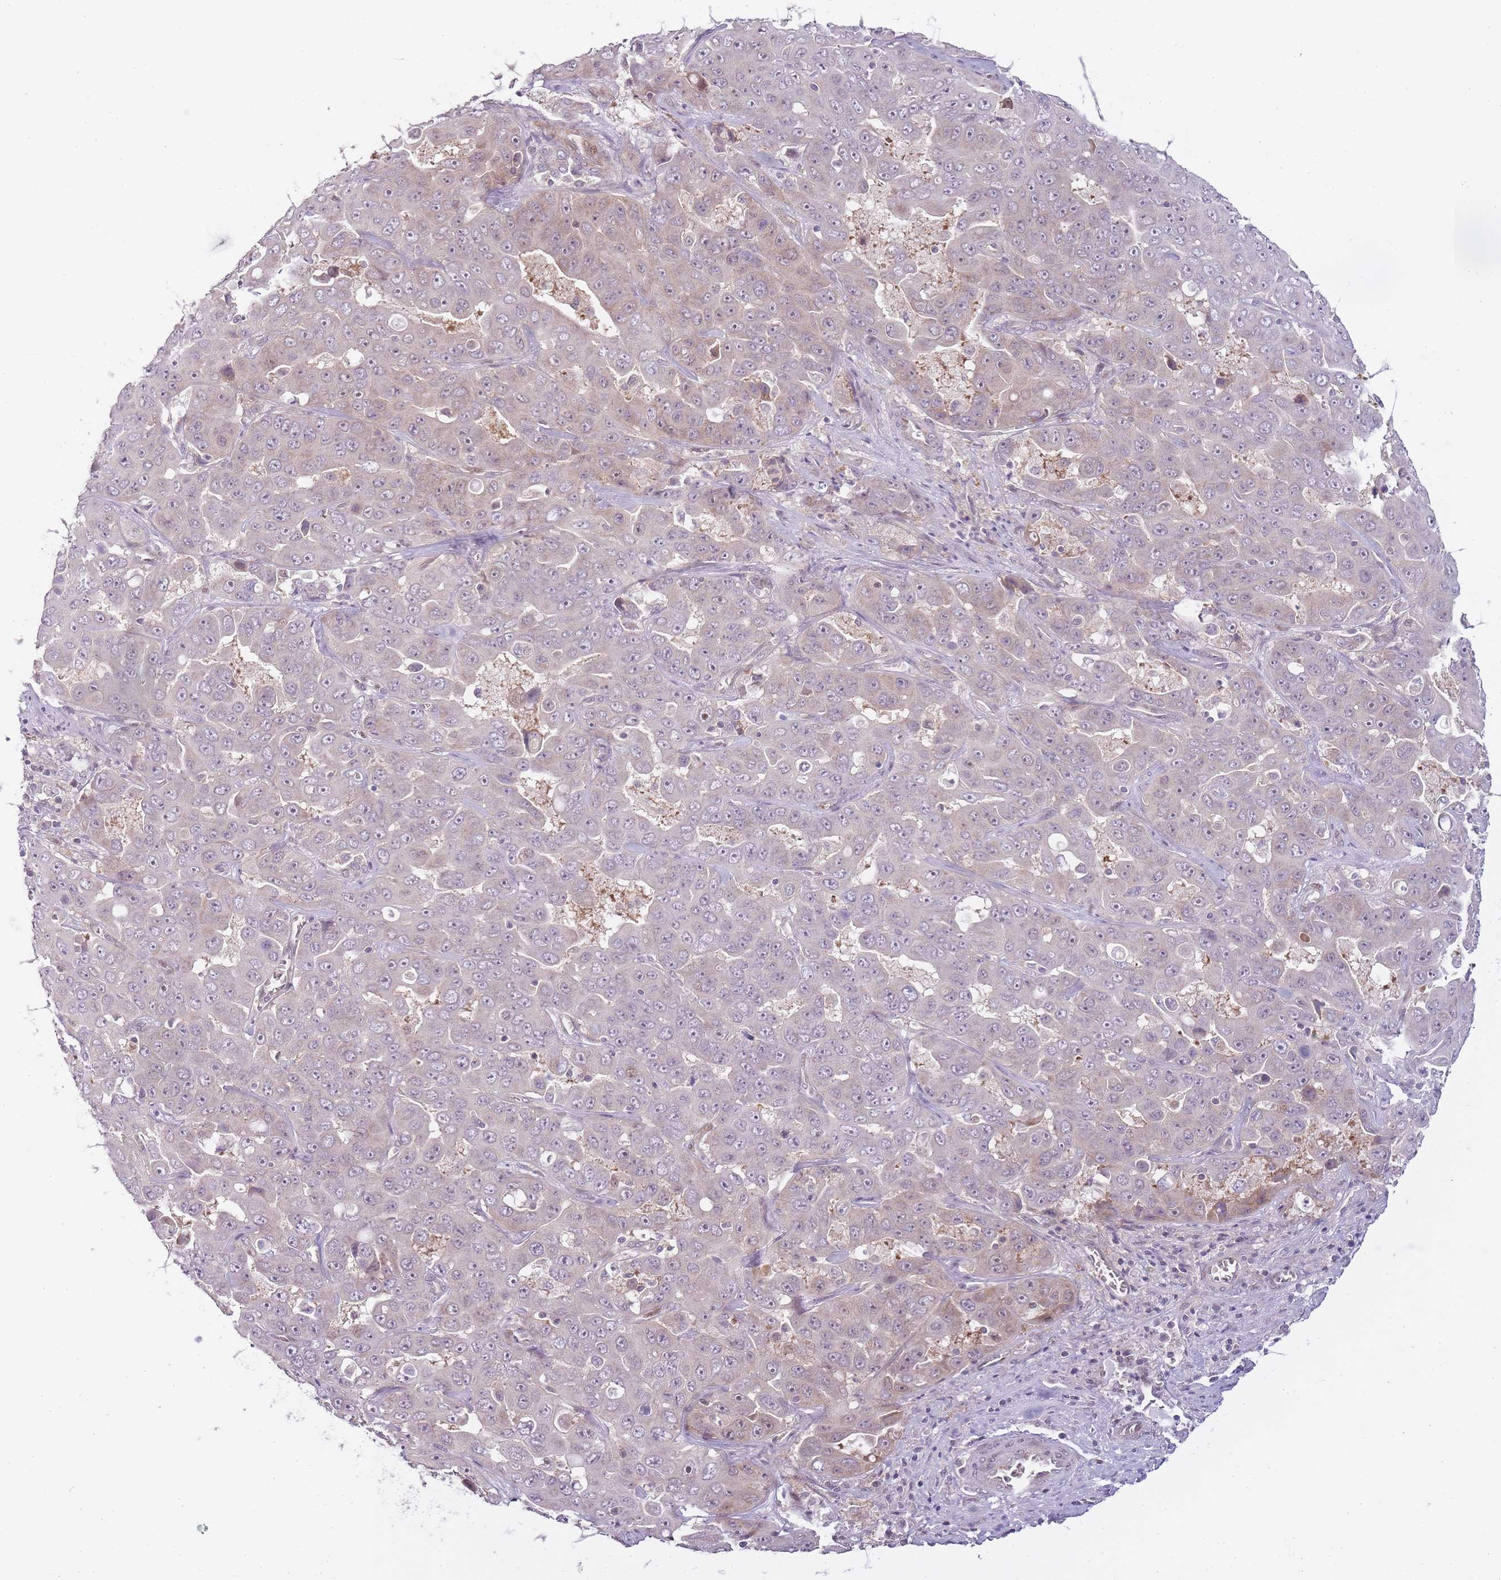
{"staining": {"intensity": "negative", "quantity": "none", "location": "none"}, "tissue": "liver cancer", "cell_type": "Tumor cells", "image_type": "cancer", "snomed": [{"axis": "morphology", "description": "Cholangiocarcinoma"}, {"axis": "topography", "description": "Liver"}], "caption": "Cholangiocarcinoma (liver) stained for a protein using immunohistochemistry (IHC) demonstrates no staining tumor cells.", "gene": "OGG1", "patient": {"sex": "female", "age": 52}}